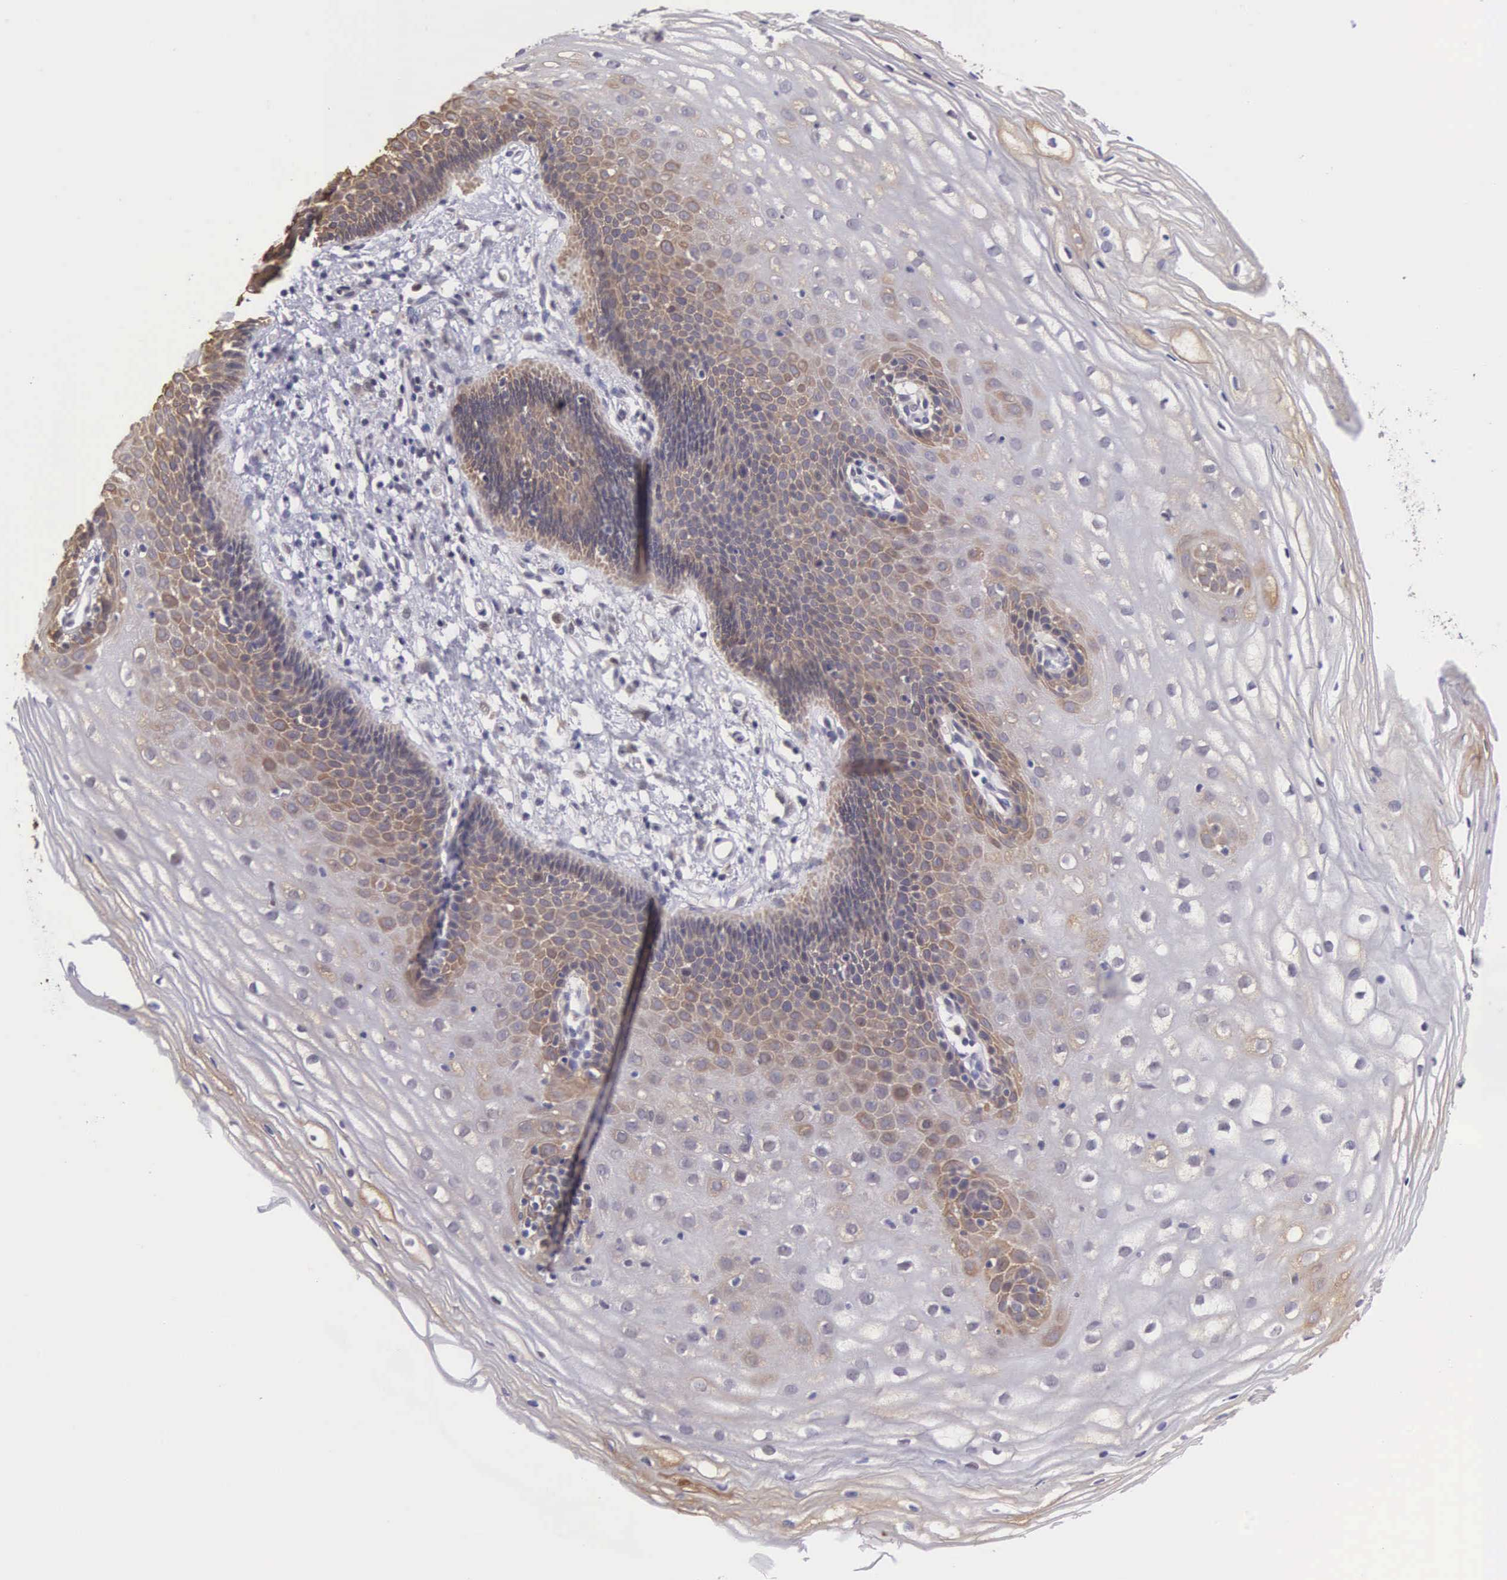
{"staining": {"intensity": "weak", "quantity": "25%-75%", "location": "cytoplasmic/membranous"}, "tissue": "cervix", "cell_type": "Glandular cells", "image_type": "normal", "snomed": [{"axis": "morphology", "description": "Normal tissue, NOS"}, {"axis": "topography", "description": "Cervix"}], "caption": "Cervix stained with a protein marker reveals weak staining in glandular cells.", "gene": "SLC25A21", "patient": {"sex": "female", "age": 53}}